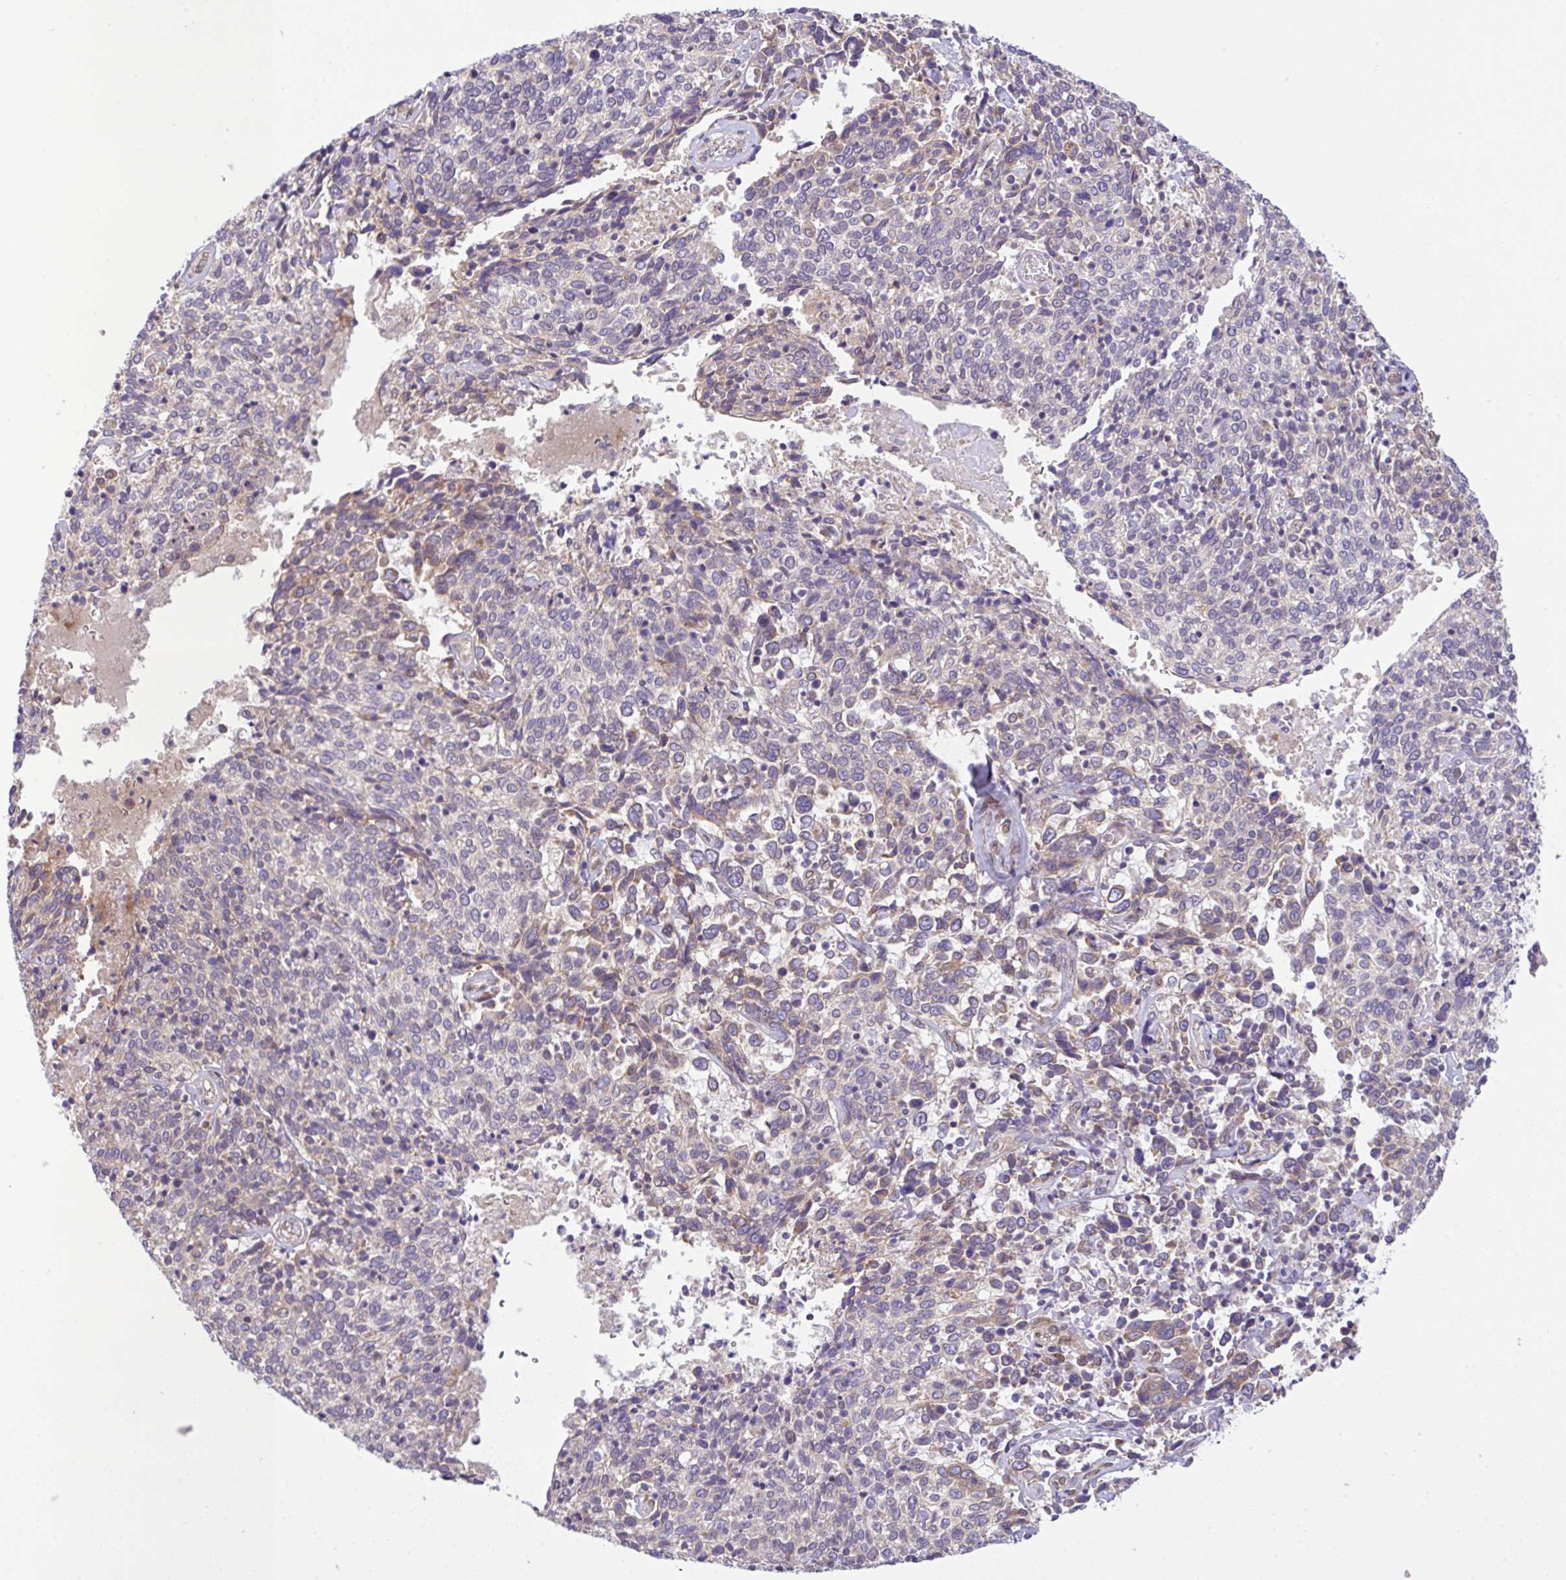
{"staining": {"intensity": "weak", "quantity": "<25%", "location": "cytoplasmic/membranous"}, "tissue": "cervical cancer", "cell_type": "Tumor cells", "image_type": "cancer", "snomed": [{"axis": "morphology", "description": "Squamous cell carcinoma, NOS"}, {"axis": "topography", "description": "Cervix"}], "caption": "This is an IHC photomicrograph of squamous cell carcinoma (cervical). There is no expression in tumor cells.", "gene": "UBE4A", "patient": {"sex": "female", "age": 46}}